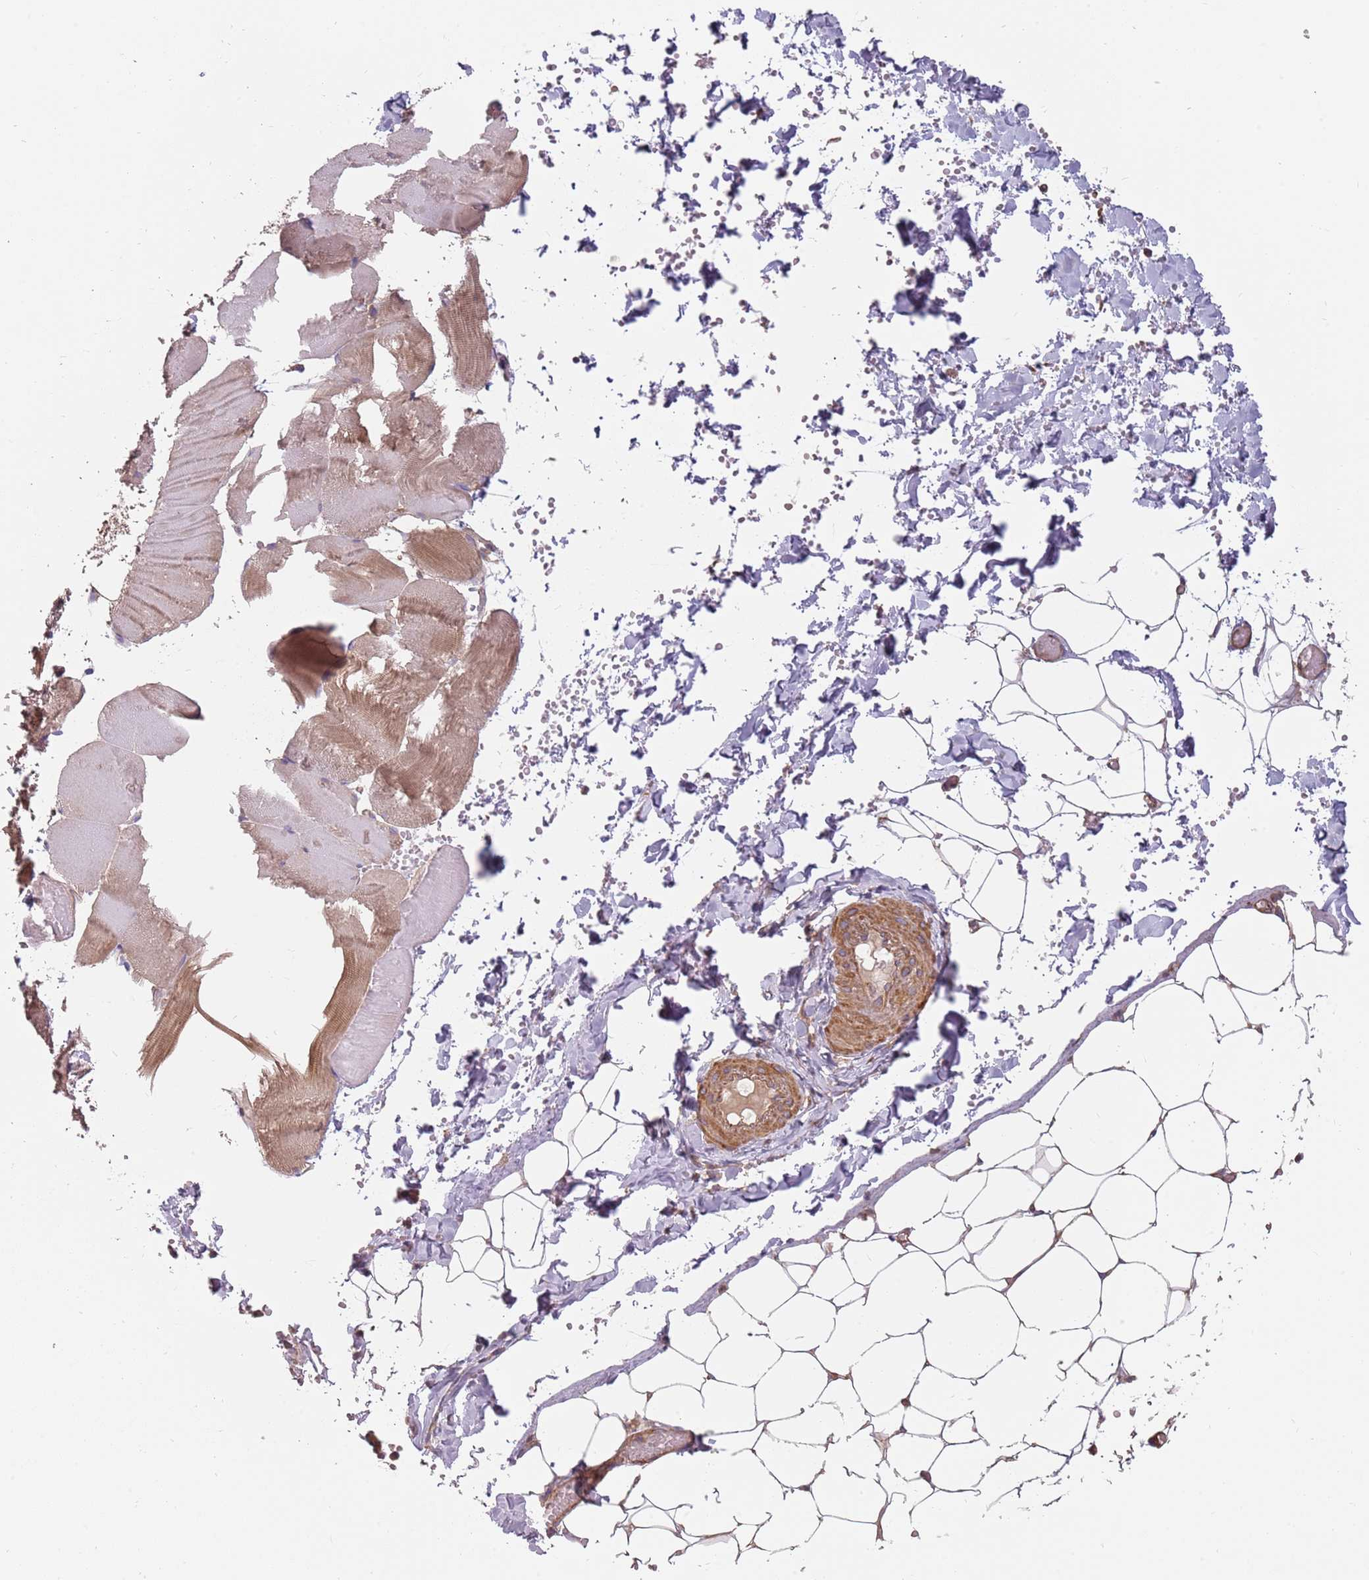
{"staining": {"intensity": "negative", "quantity": "none", "location": "none"}, "tissue": "adipose tissue", "cell_type": "Adipocytes", "image_type": "normal", "snomed": [{"axis": "morphology", "description": "Normal tissue, NOS"}, {"axis": "topography", "description": "Skeletal muscle"}, {"axis": "topography", "description": "Peripheral nerve tissue"}], "caption": "The histopathology image shows no staining of adipocytes in unremarkable adipose tissue.", "gene": "SPDL1", "patient": {"sex": "female", "age": 55}}